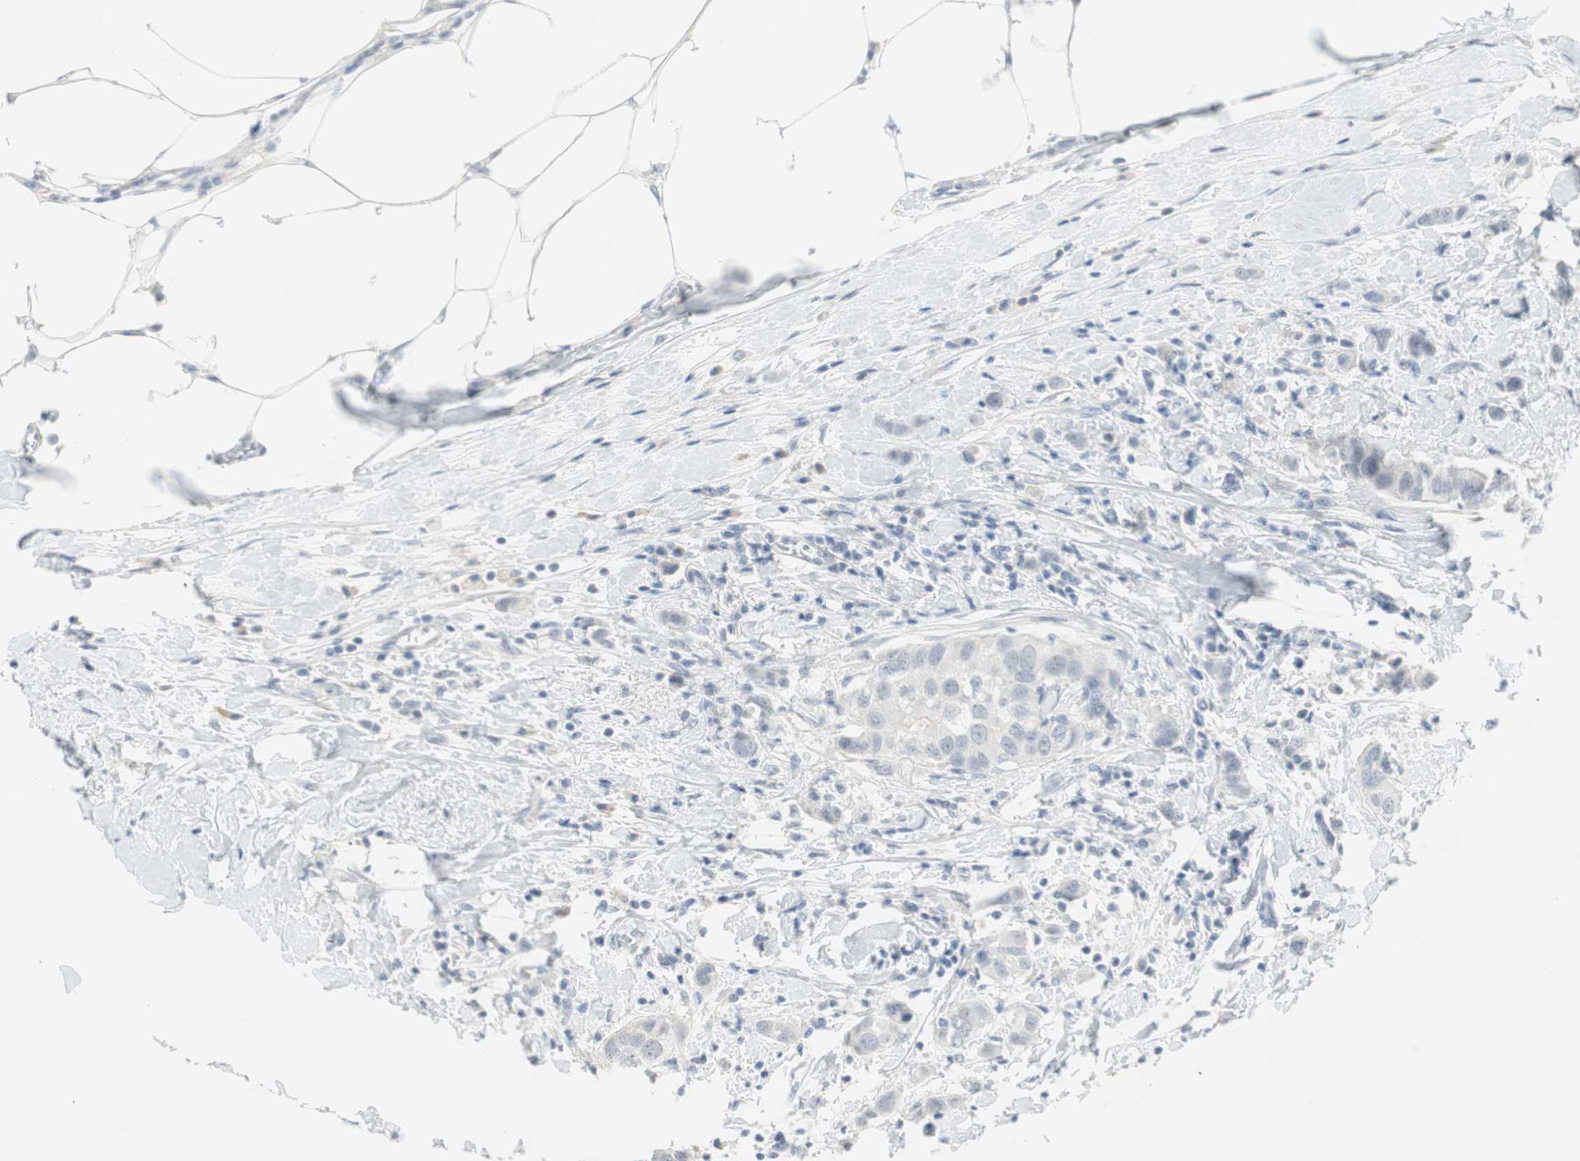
{"staining": {"intensity": "negative", "quantity": "none", "location": "none"}, "tissue": "breast cancer", "cell_type": "Tumor cells", "image_type": "cancer", "snomed": [{"axis": "morphology", "description": "Duct carcinoma"}, {"axis": "topography", "description": "Breast"}], "caption": "Tumor cells are negative for protein expression in human breast cancer (intraductal carcinoma). Brightfield microscopy of IHC stained with DAB (3,3'-diaminobenzidine) (brown) and hematoxylin (blue), captured at high magnification.", "gene": "MLLT10", "patient": {"sex": "female", "age": 50}}